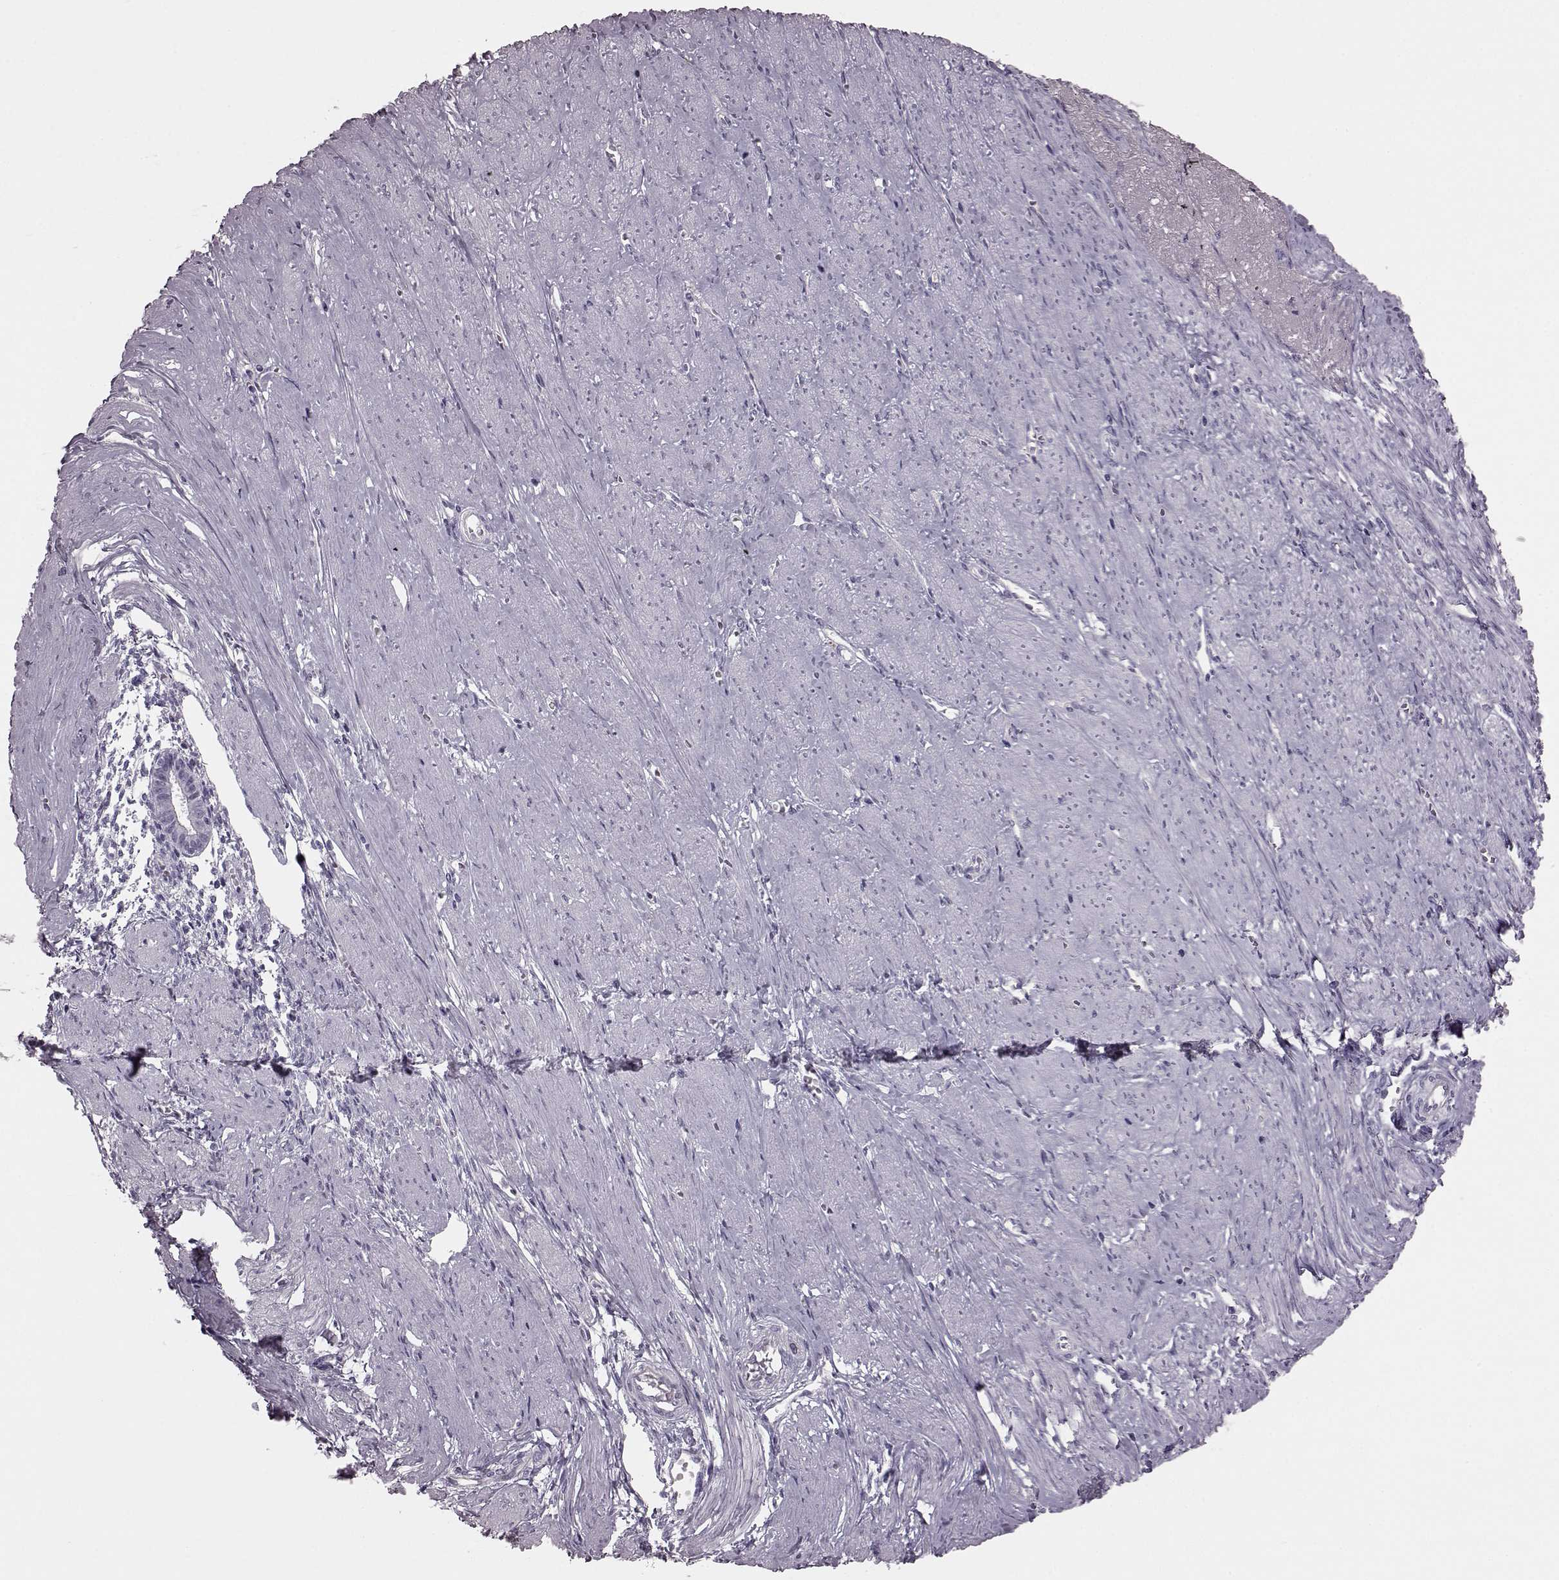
{"staining": {"intensity": "negative", "quantity": "none", "location": "none"}, "tissue": "endometrium", "cell_type": "Cells in endometrial stroma", "image_type": "normal", "snomed": [{"axis": "morphology", "description": "Normal tissue, NOS"}, {"axis": "topography", "description": "Endometrium"}], "caption": "Cells in endometrial stroma show no significant expression in benign endometrium. (DAB (3,3'-diaminobenzidine) IHC visualized using brightfield microscopy, high magnification).", "gene": "SNTG1", "patient": {"sex": "female", "age": 37}}